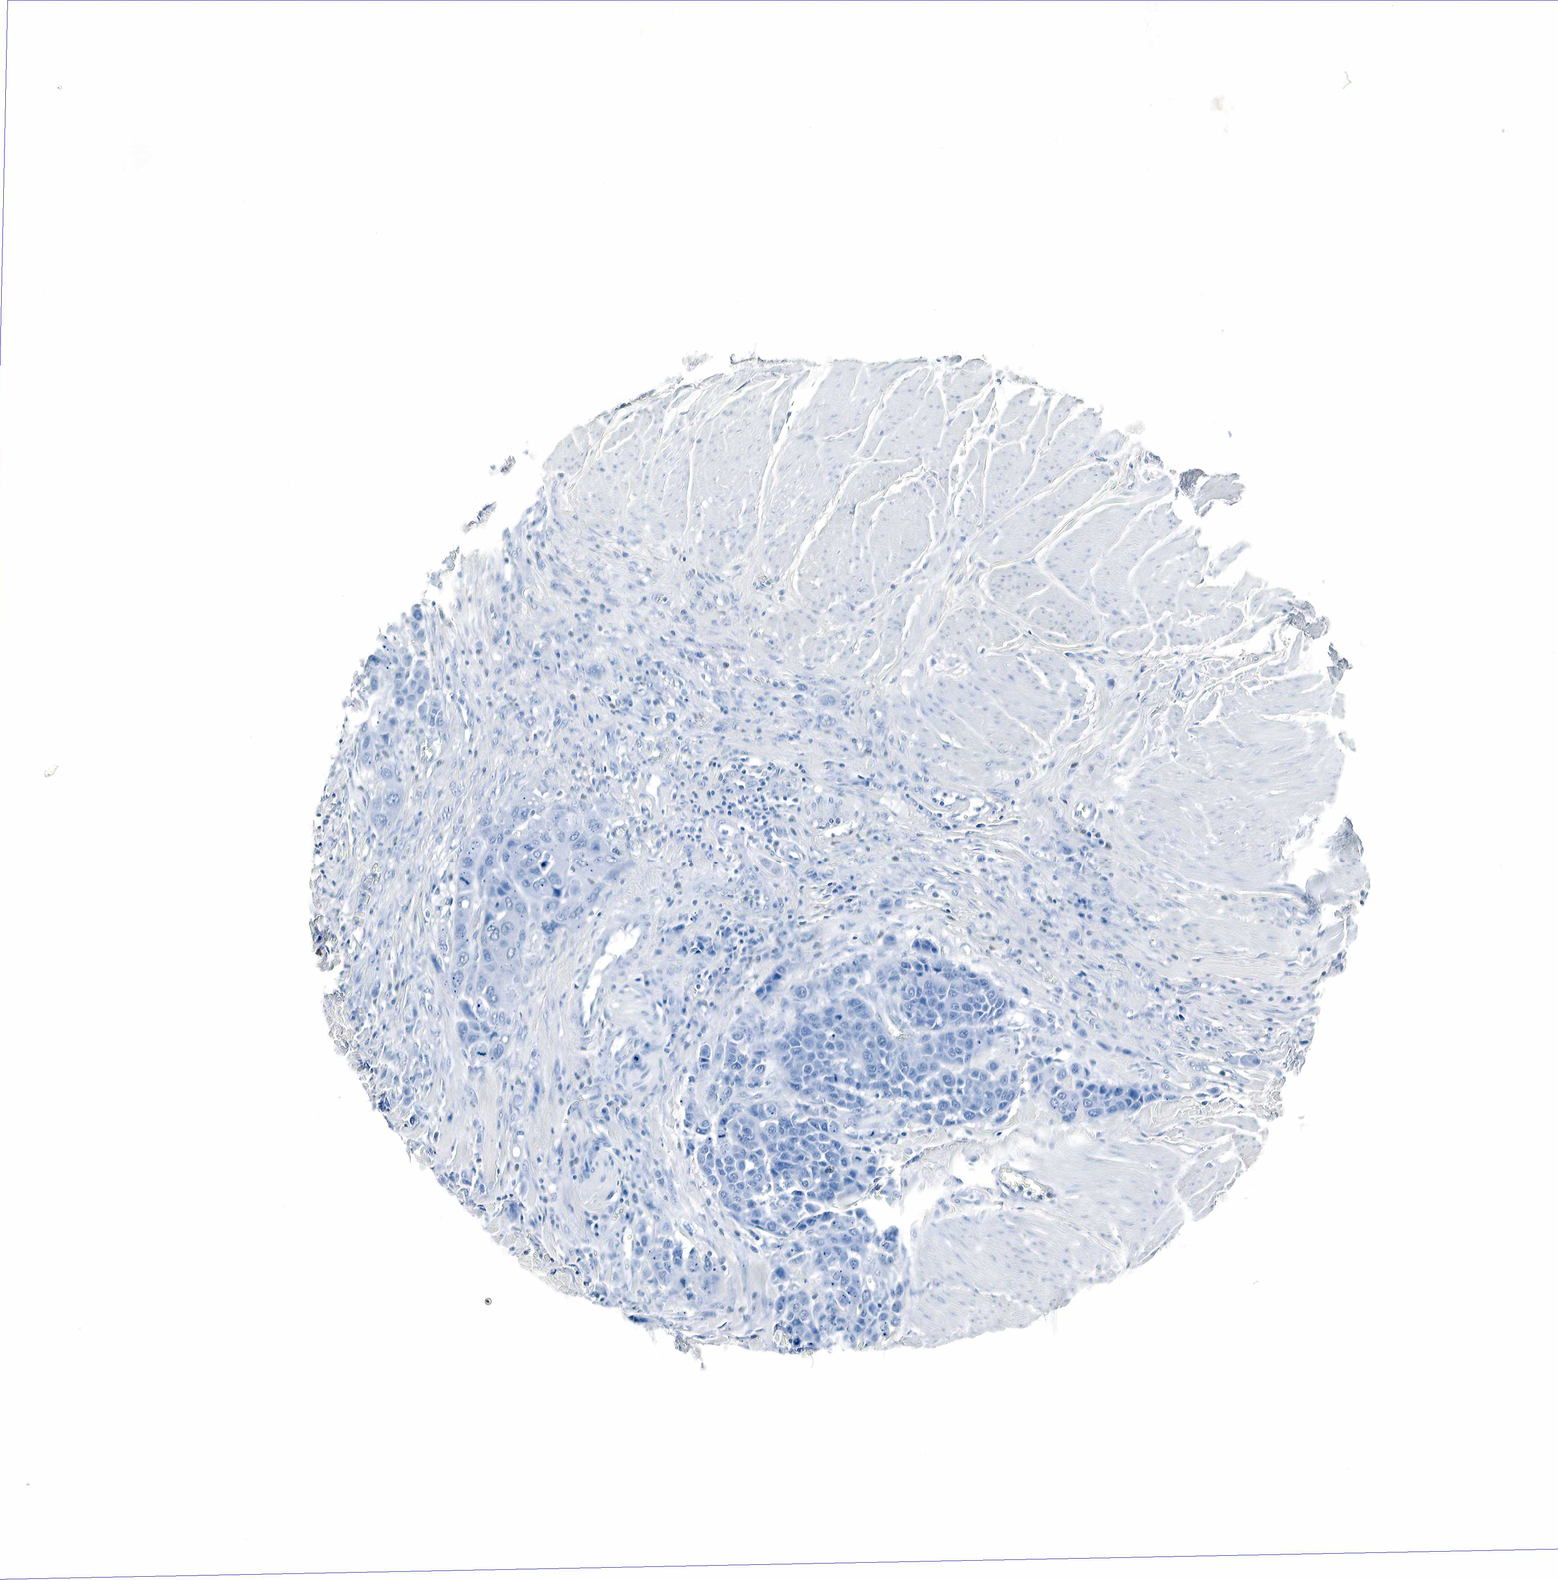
{"staining": {"intensity": "negative", "quantity": "none", "location": "none"}, "tissue": "urothelial cancer", "cell_type": "Tumor cells", "image_type": "cancer", "snomed": [{"axis": "morphology", "description": "Urothelial carcinoma, High grade"}, {"axis": "topography", "description": "Urinary bladder"}], "caption": "DAB (3,3'-diaminobenzidine) immunohistochemical staining of human urothelial cancer displays no significant positivity in tumor cells.", "gene": "GCG", "patient": {"sex": "male", "age": 50}}